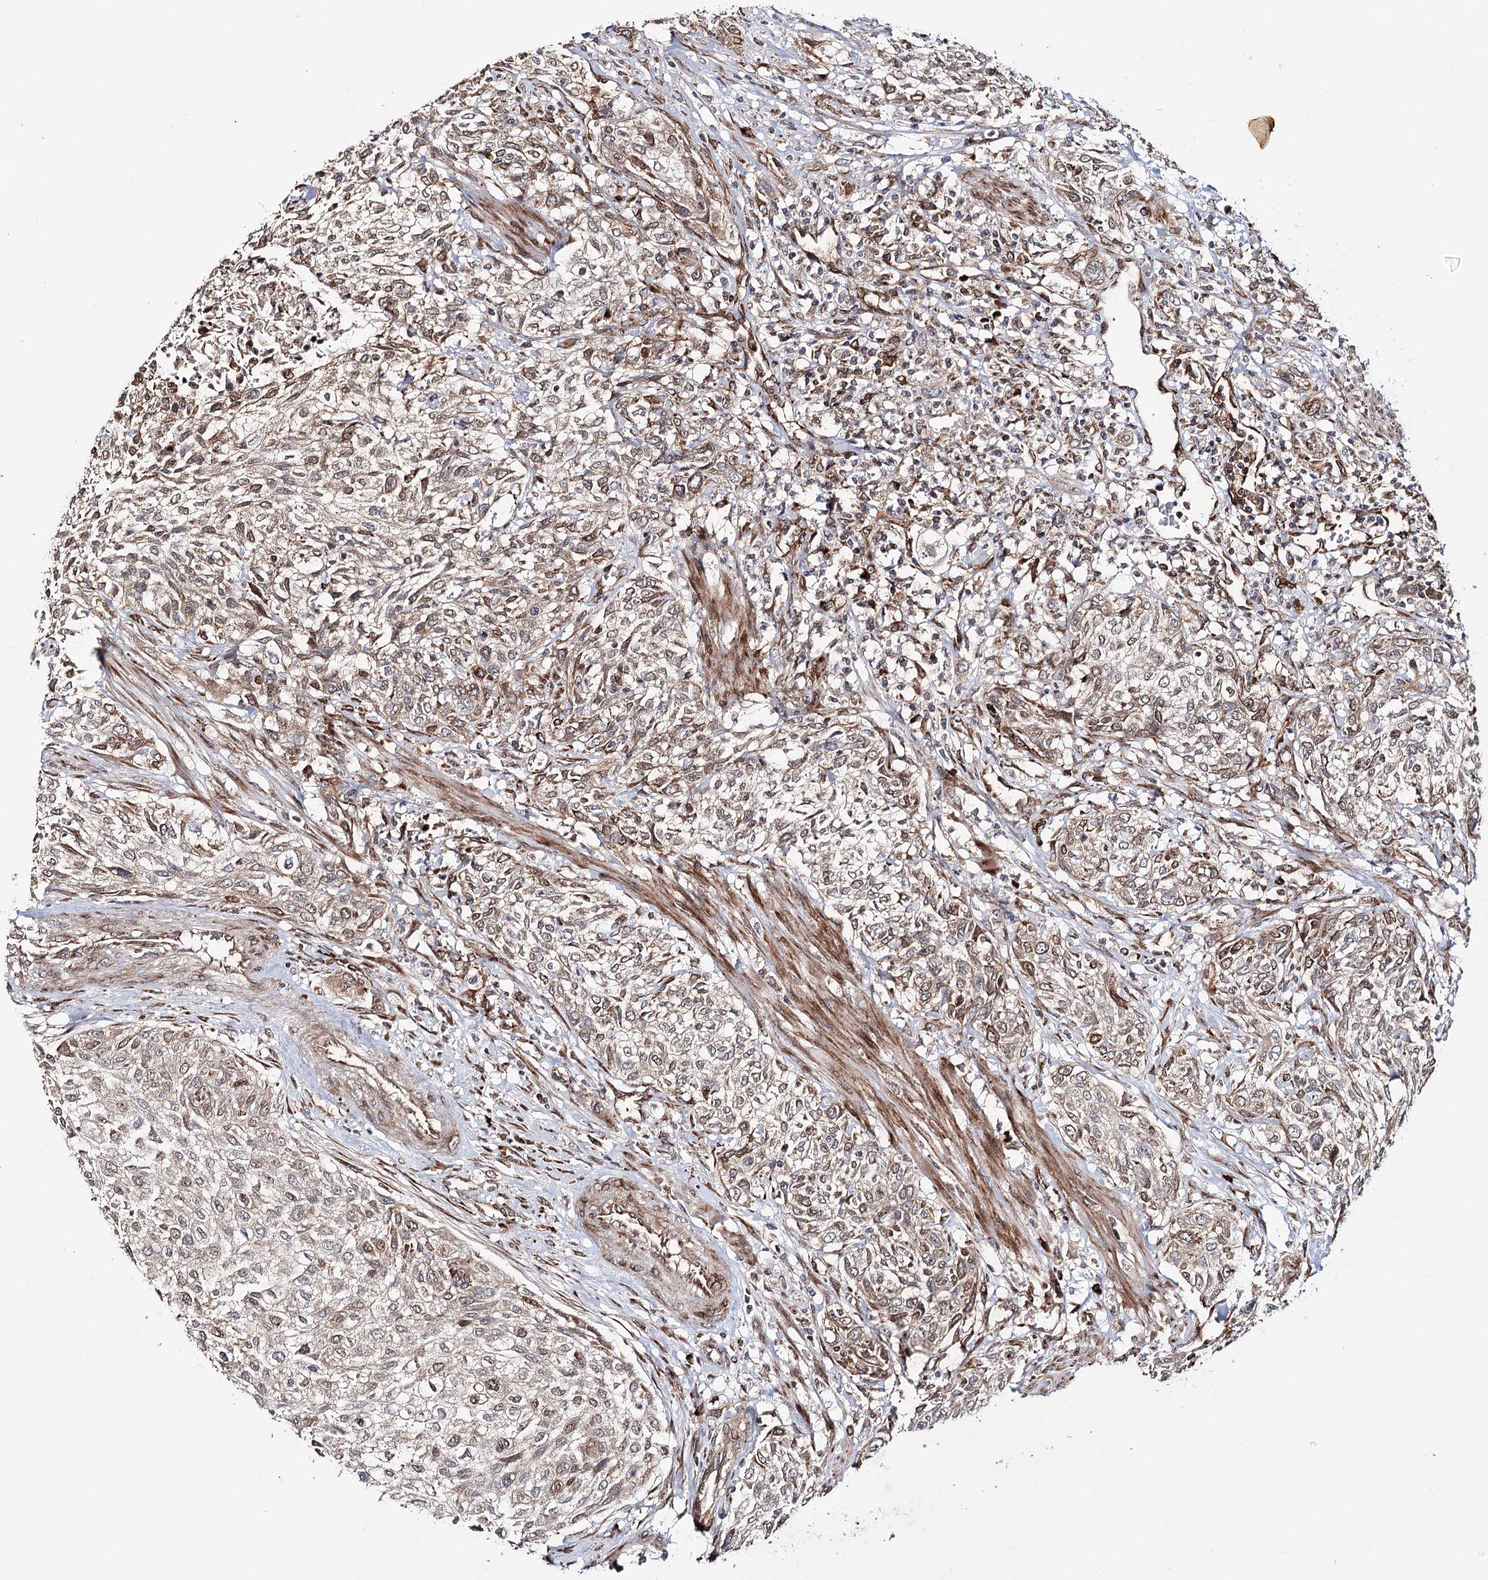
{"staining": {"intensity": "moderate", "quantity": ">75%", "location": "cytoplasmic/membranous"}, "tissue": "urothelial cancer", "cell_type": "Tumor cells", "image_type": "cancer", "snomed": [{"axis": "morphology", "description": "Normal tissue, NOS"}, {"axis": "morphology", "description": "Urothelial carcinoma, NOS"}, {"axis": "topography", "description": "Urinary bladder"}, {"axis": "topography", "description": "Peripheral nerve tissue"}], "caption": "Tumor cells reveal moderate cytoplasmic/membranous expression in about >75% of cells in urothelial cancer.", "gene": "MKNK1", "patient": {"sex": "male", "age": 35}}